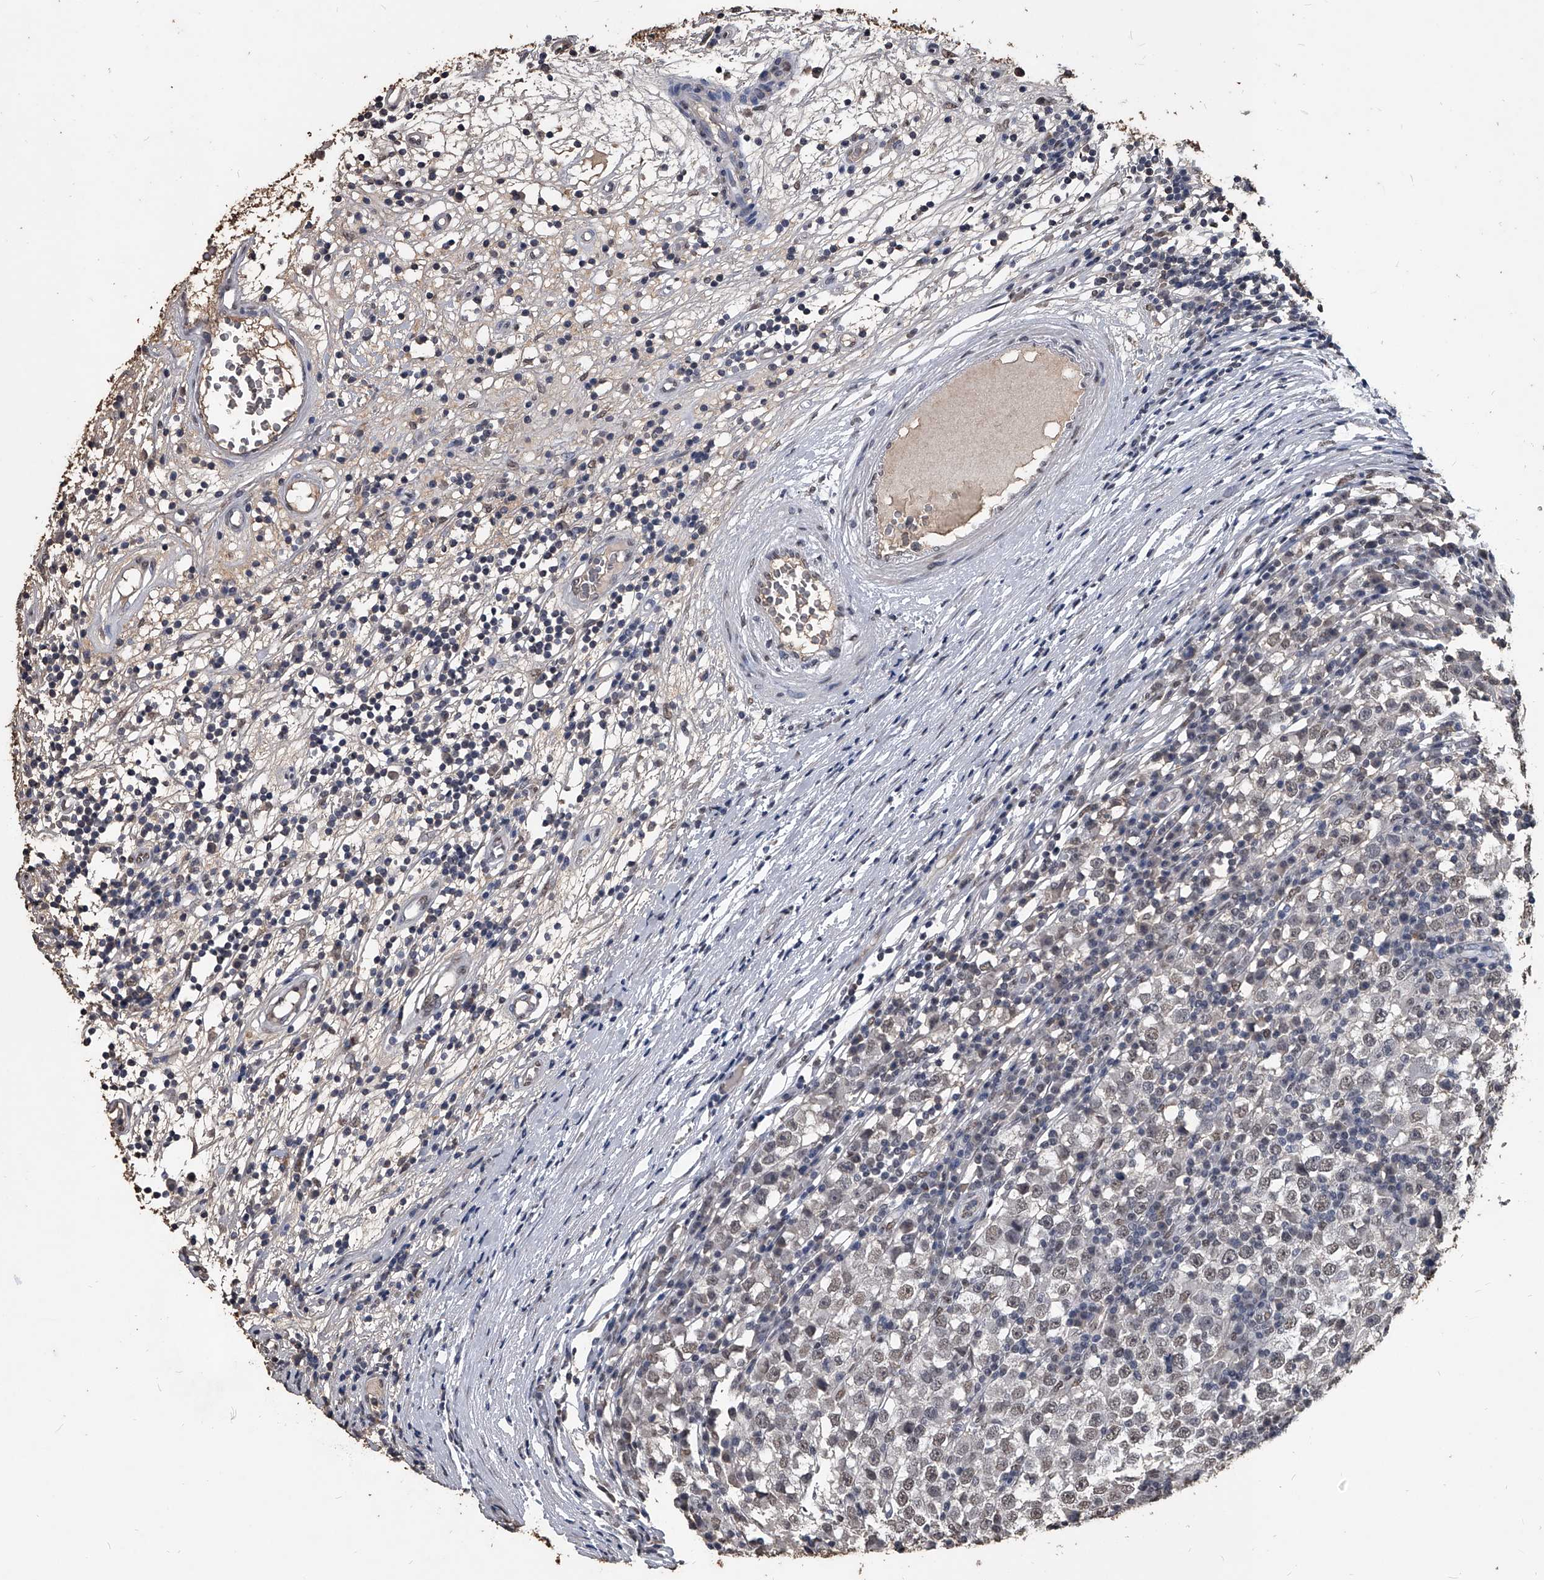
{"staining": {"intensity": "weak", "quantity": ">75%", "location": "nuclear"}, "tissue": "testis cancer", "cell_type": "Tumor cells", "image_type": "cancer", "snomed": [{"axis": "morphology", "description": "Seminoma, NOS"}, {"axis": "topography", "description": "Testis"}], "caption": "Testis cancer (seminoma) stained with IHC demonstrates weak nuclear staining in approximately >75% of tumor cells.", "gene": "MATR3", "patient": {"sex": "male", "age": 65}}